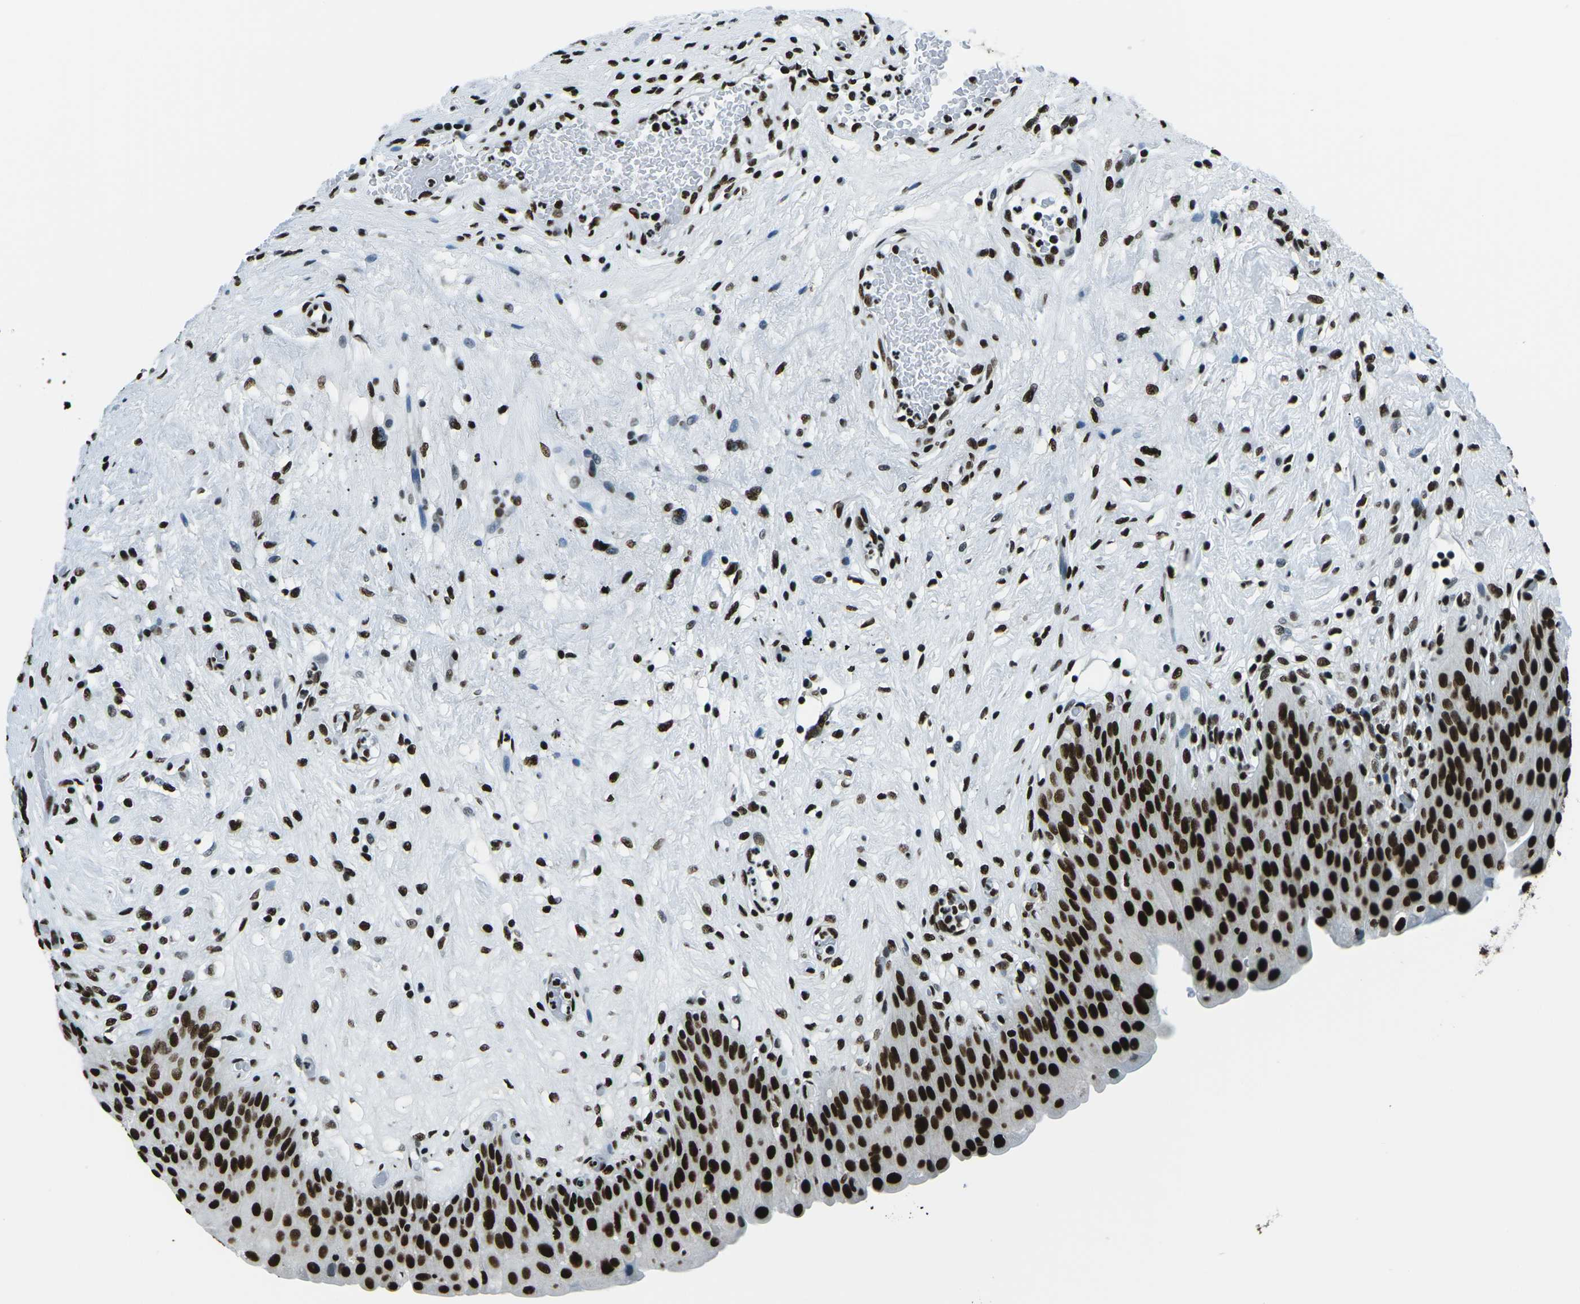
{"staining": {"intensity": "strong", "quantity": ">75%", "location": "nuclear"}, "tissue": "urinary bladder", "cell_type": "Urothelial cells", "image_type": "normal", "snomed": [{"axis": "morphology", "description": "Normal tissue, NOS"}, {"axis": "topography", "description": "Urinary bladder"}], "caption": "Immunohistochemical staining of unremarkable human urinary bladder shows >75% levels of strong nuclear protein staining in about >75% of urothelial cells.", "gene": "HNRNPL", "patient": {"sex": "male", "age": 46}}